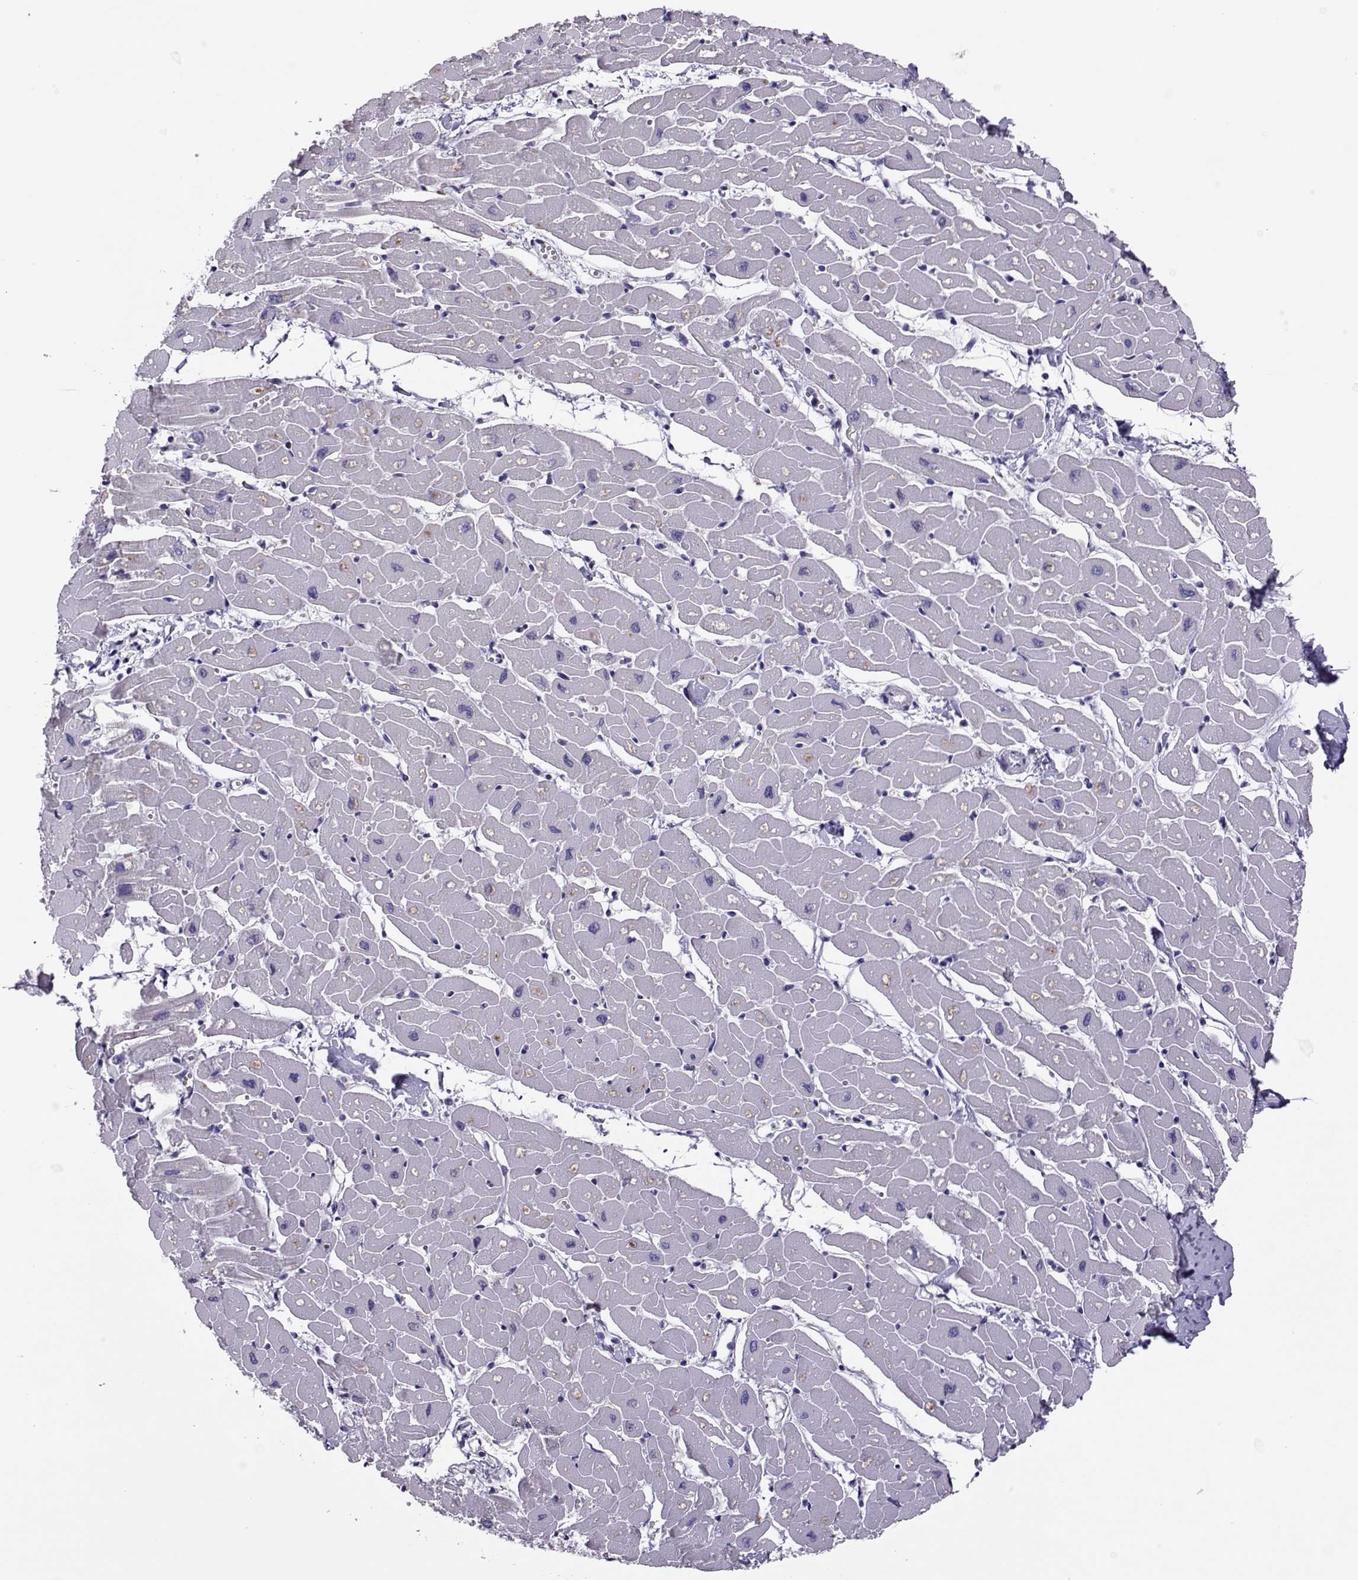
{"staining": {"intensity": "negative", "quantity": "none", "location": "none"}, "tissue": "heart muscle", "cell_type": "Cardiomyocytes", "image_type": "normal", "snomed": [{"axis": "morphology", "description": "Normal tissue, NOS"}, {"axis": "topography", "description": "Heart"}], "caption": "An image of human heart muscle is negative for staining in cardiomyocytes. The staining is performed using DAB (3,3'-diaminobenzidine) brown chromogen with nuclei counter-stained in using hematoxylin.", "gene": "LINGO1", "patient": {"sex": "male", "age": 57}}